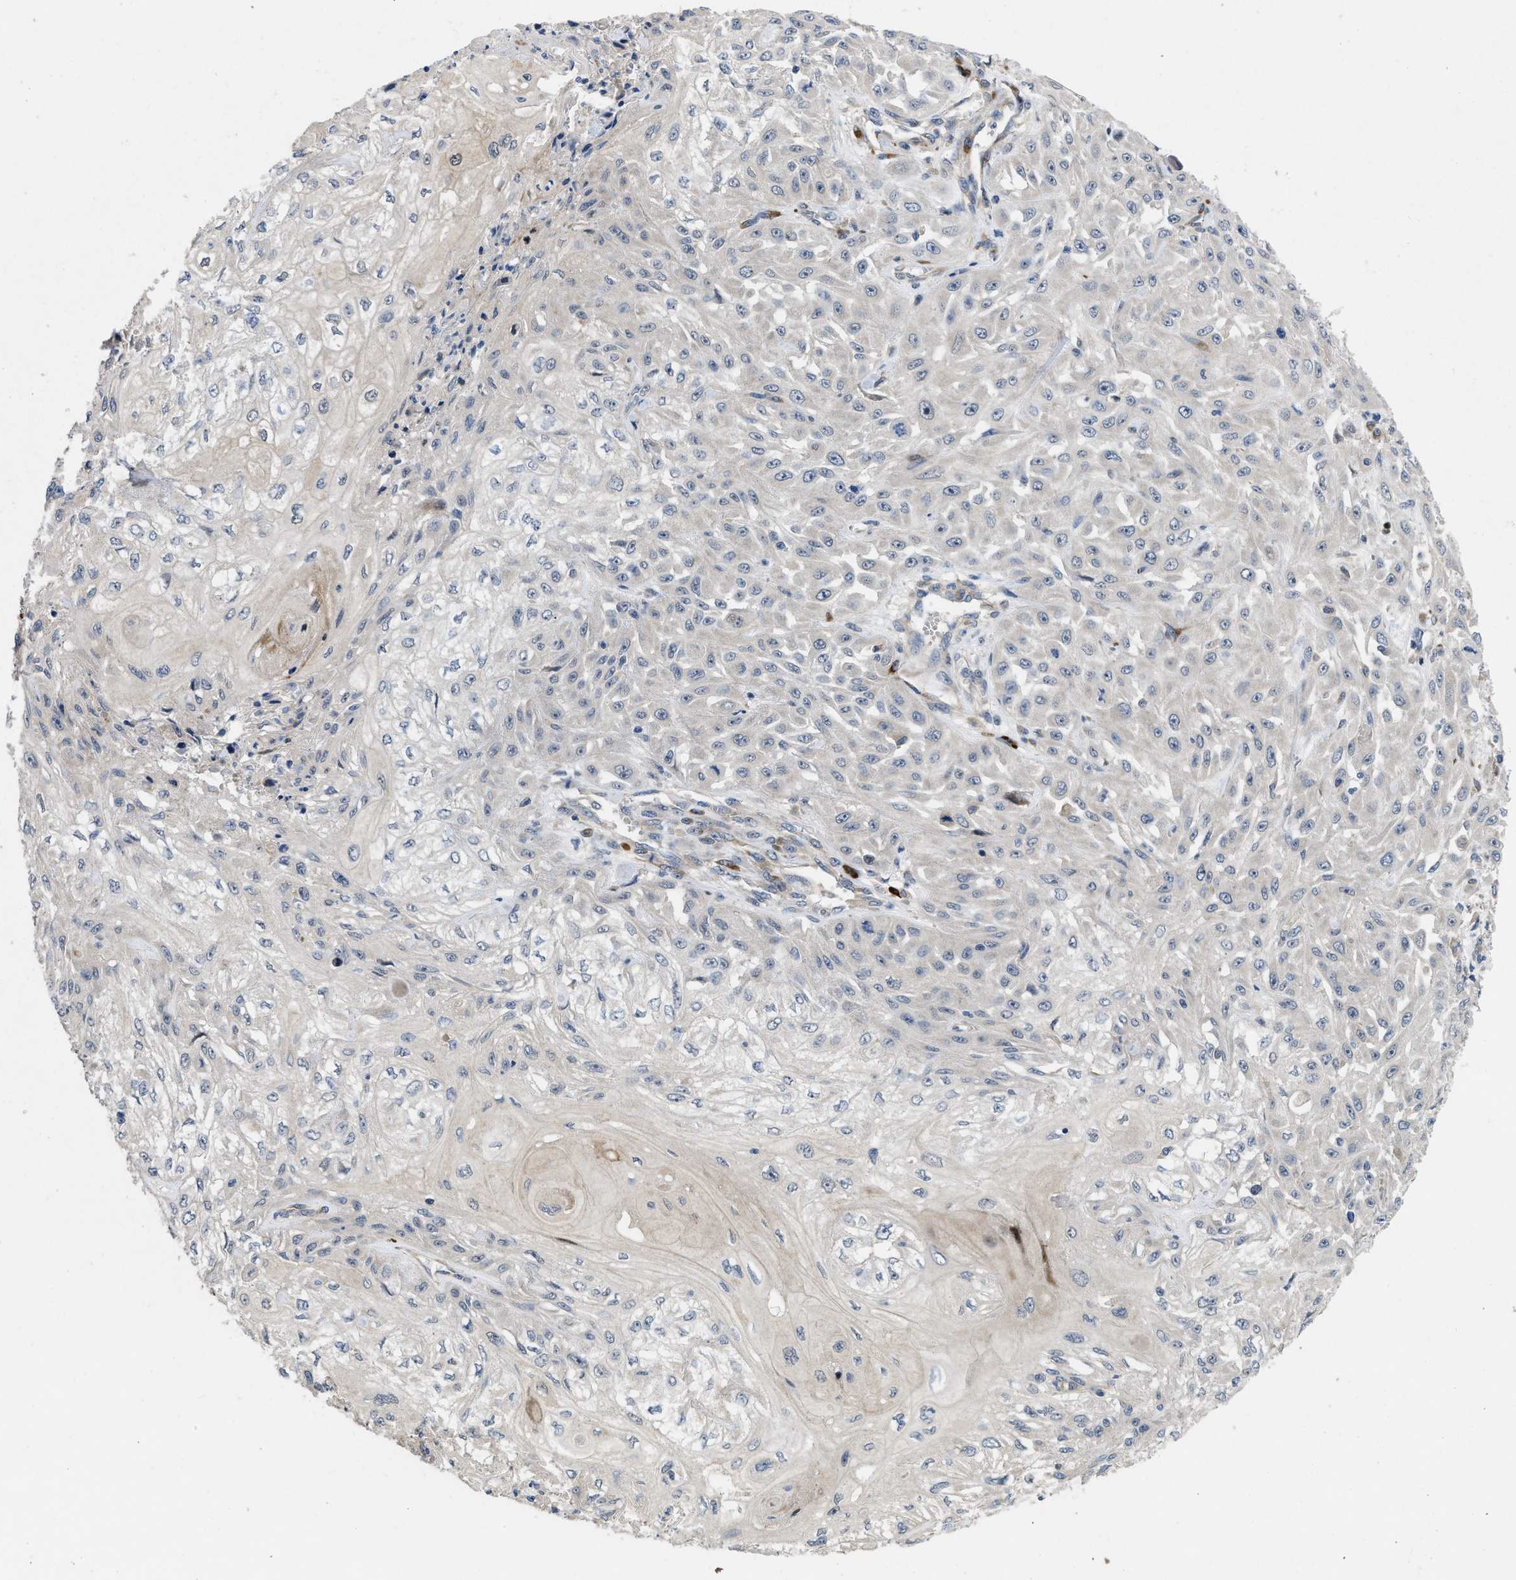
{"staining": {"intensity": "negative", "quantity": "none", "location": "none"}, "tissue": "skin cancer", "cell_type": "Tumor cells", "image_type": "cancer", "snomed": [{"axis": "morphology", "description": "Squamous cell carcinoma, NOS"}, {"axis": "morphology", "description": "Squamous cell carcinoma, metastatic, NOS"}, {"axis": "topography", "description": "Skin"}, {"axis": "topography", "description": "Lymph node"}], "caption": "The histopathology image displays no significant expression in tumor cells of metastatic squamous cell carcinoma (skin). (Brightfield microscopy of DAB immunohistochemistry at high magnification).", "gene": "HSPA12B", "patient": {"sex": "male", "age": 75}}